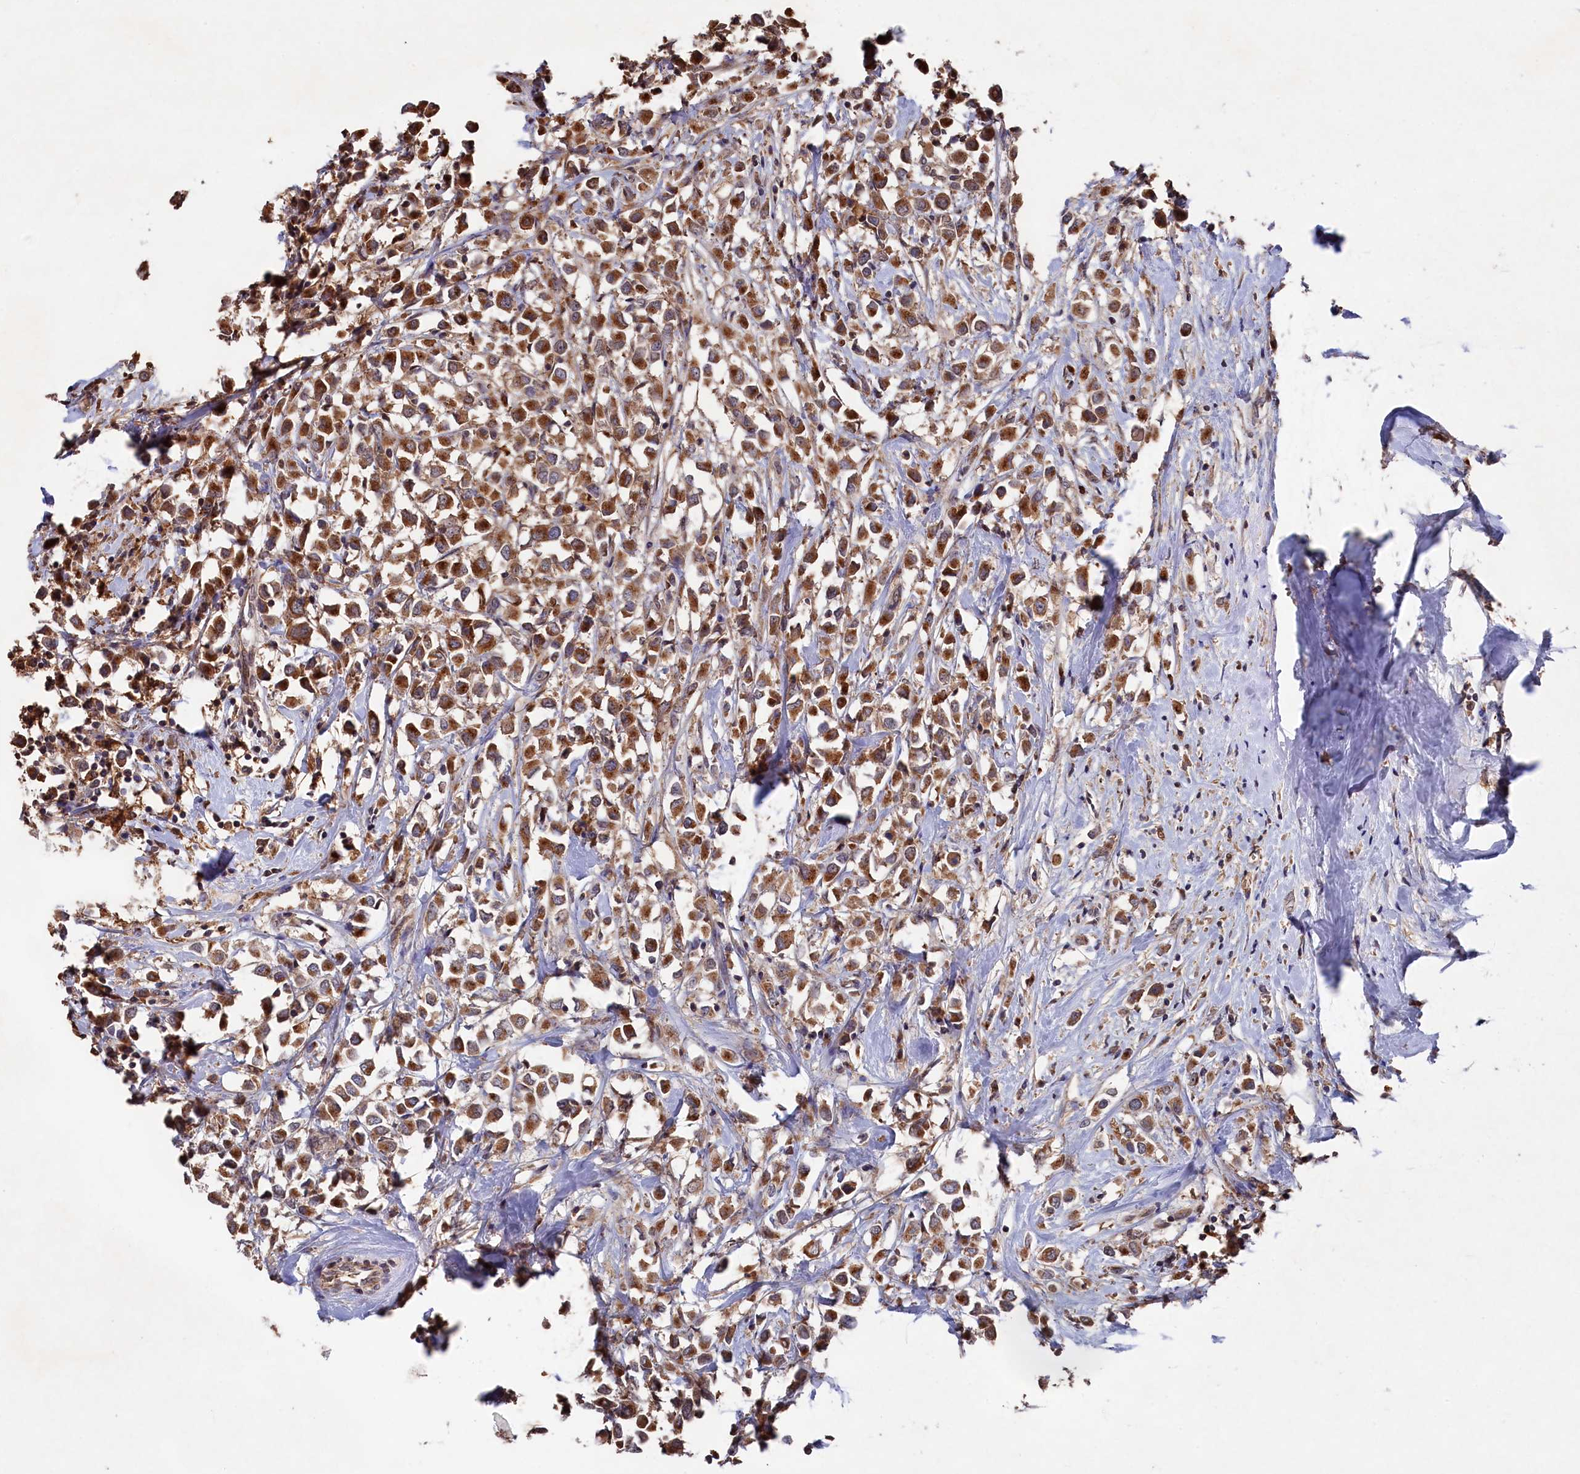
{"staining": {"intensity": "moderate", "quantity": ">75%", "location": "cytoplasmic/membranous"}, "tissue": "breast cancer", "cell_type": "Tumor cells", "image_type": "cancer", "snomed": [{"axis": "morphology", "description": "Duct carcinoma"}, {"axis": "topography", "description": "Breast"}], "caption": "Immunohistochemistry (IHC) (DAB (3,3'-diaminobenzidine)) staining of human breast cancer (infiltrating ductal carcinoma) displays moderate cytoplasmic/membranous protein expression in about >75% of tumor cells.", "gene": "NAA60", "patient": {"sex": "female", "age": 87}}